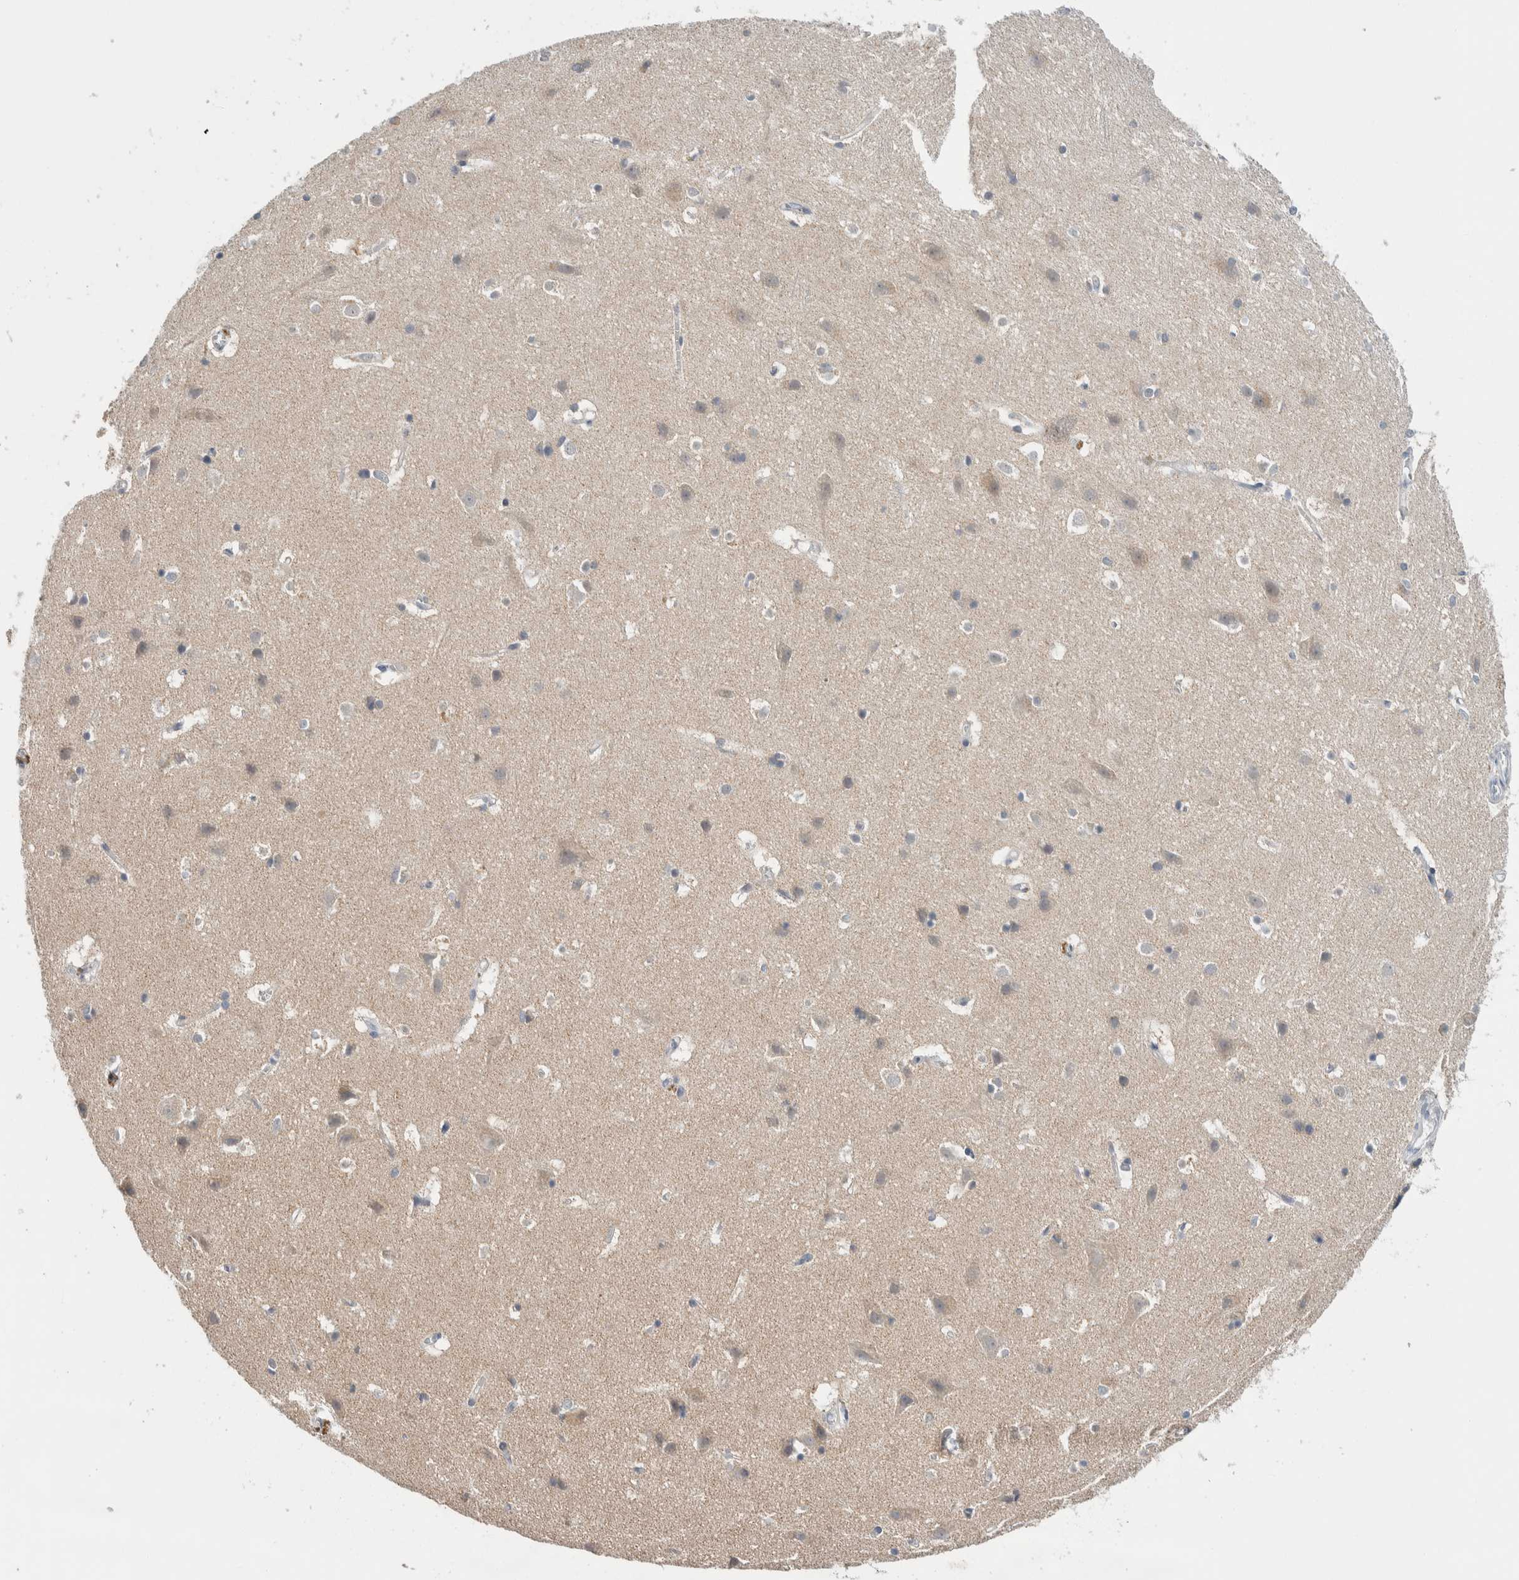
{"staining": {"intensity": "negative", "quantity": "none", "location": "none"}, "tissue": "cerebral cortex", "cell_type": "Endothelial cells", "image_type": "normal", "snomed": [{"axis": "morphology", "description": "Normal tissue, NOS"}, {"axis": "topography", "description": "Cerebral cortex"}], "caption": "Human cerebral cortex stained for a protein using immunohistochemistry (IHC) shows no expression in endothelial cells.", "gene": "SHPK", "patient": {"sex": "male", "age": 54}}